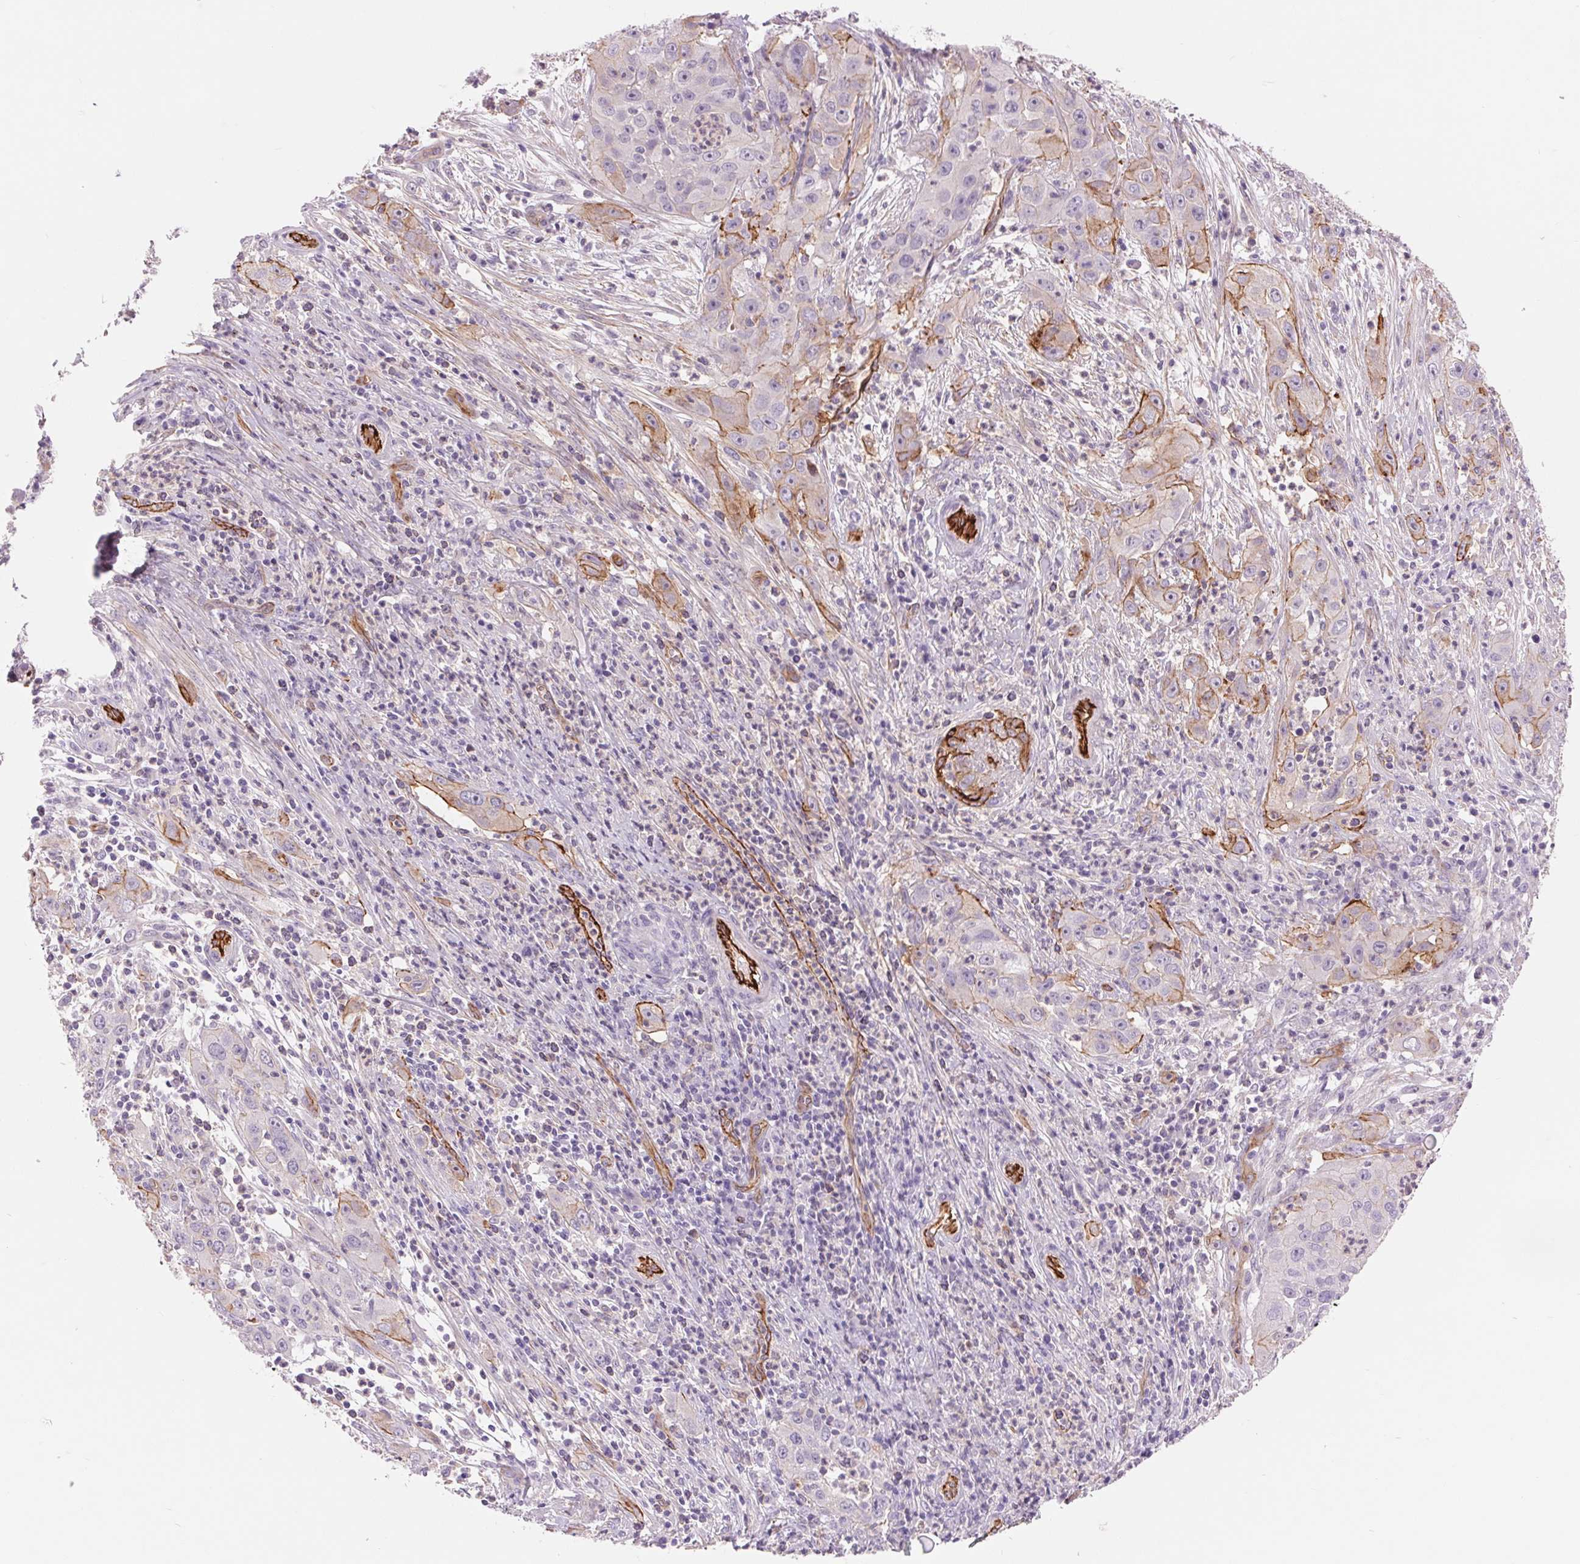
{"staining": {"intensity": "moderate", "quantity": "<25%", "location": "cytoplasmic/membranous"}, "tissue": "cervical cancer", "cell_type": "Tumor cells", "image_type": "cancer", "snomed": [{"axis": "morphology", "description": "Squamous cell carcinoma, NOS"}, {"axis": "topography", "description": "Cervix"}], "caption": "Moderate cytoplasmic/membranous staining for a protein is seen in about <25% of tumor cells of cervical squamous cell carcinoma using immunohistochemistry.", "gene": "DIXDC1", "patient": {"sex": "female", "age": 32}}